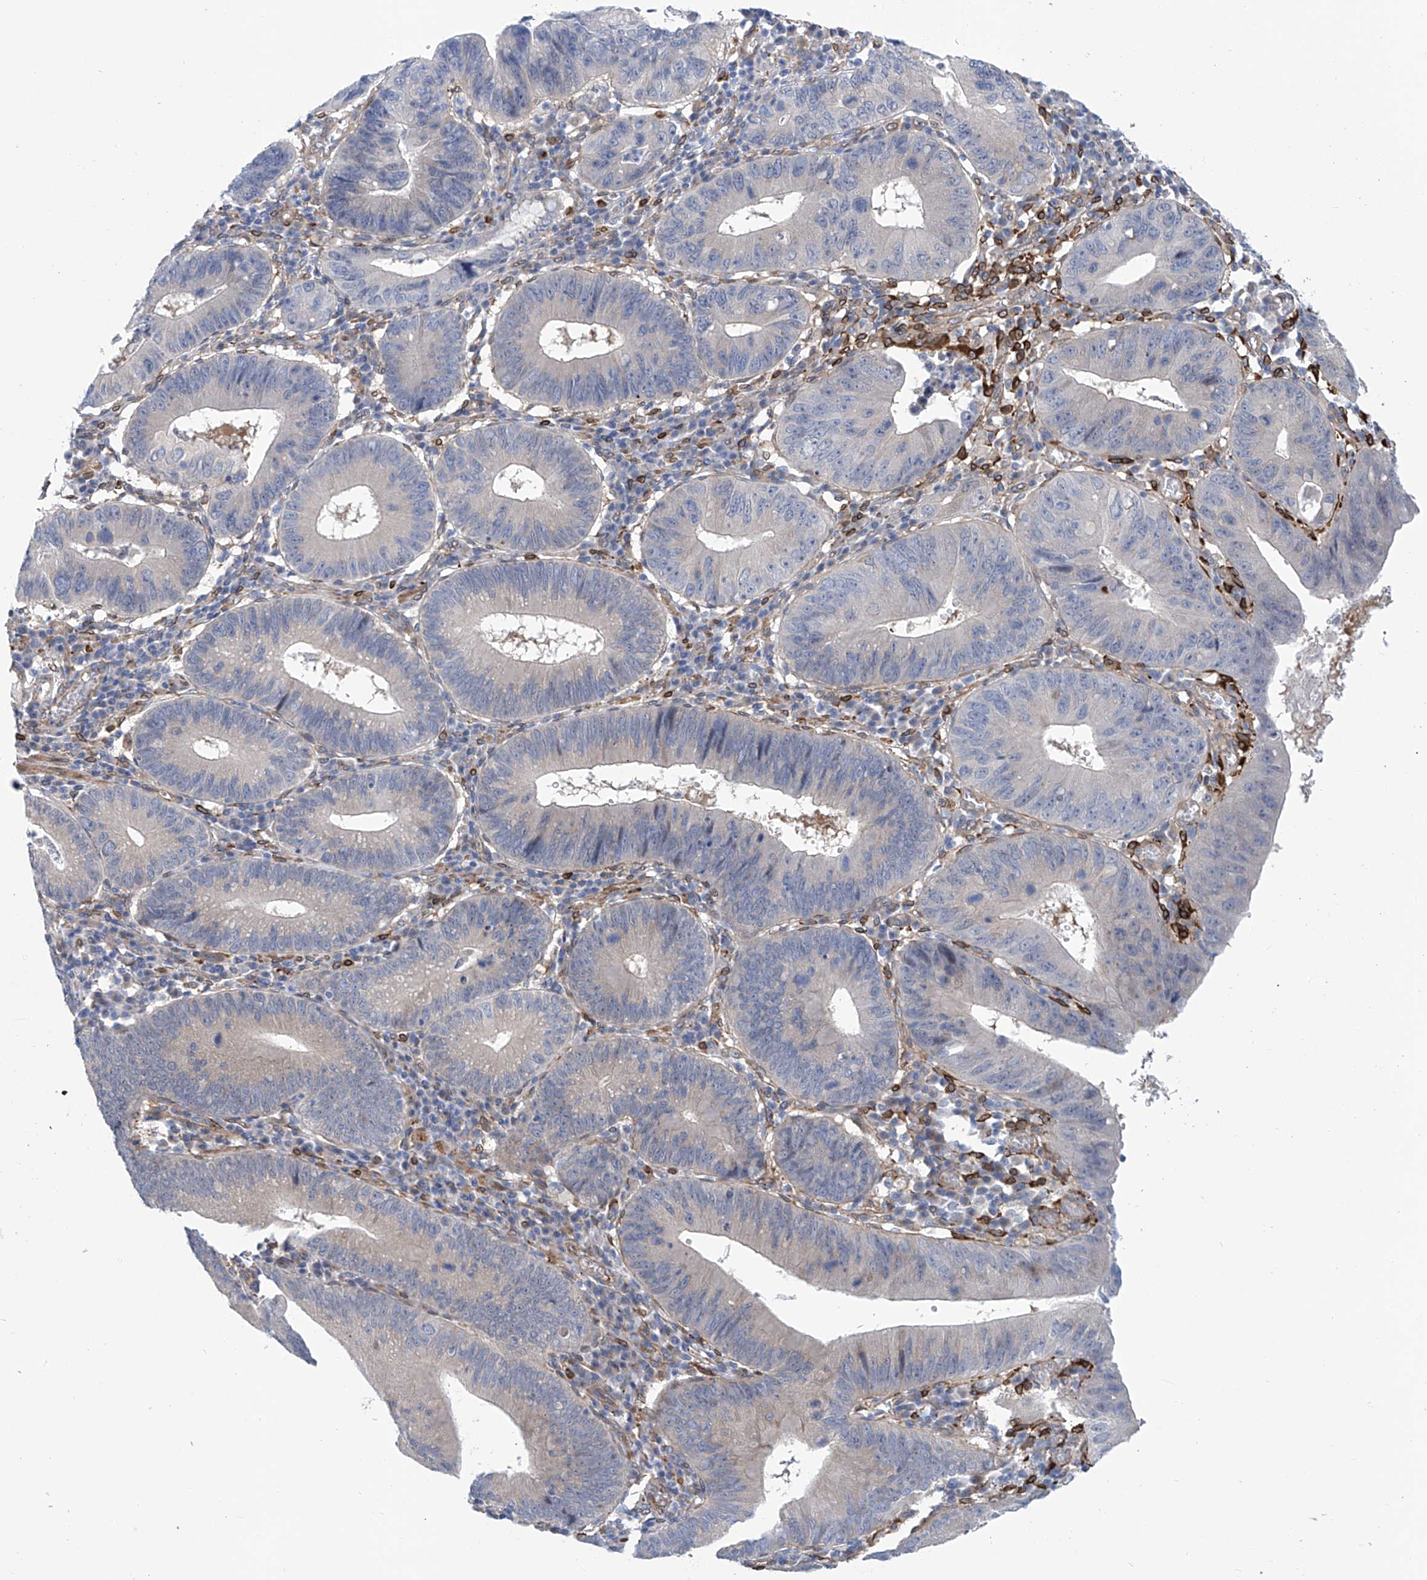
{"staining": {"intensity": "negative", "quantity": "none", "location": "none"}, "tissue": "stomach cancer", "cell_type": "Tumor cells", "image_type": "cancer", "snomed": [{"axis": "morphology", "description": "Adenocarcinoma, NOS"}, {"axis": "topography", "description": "Stomach"}], "caption": "DAB (3,3'-diaminobenzidine) immunohistochemical staining of human adenocarcinoma (stomach) shows no significant staining in tumor cells.", "gene": "TNN", "patient": {"sex": "male", "age": 59}}